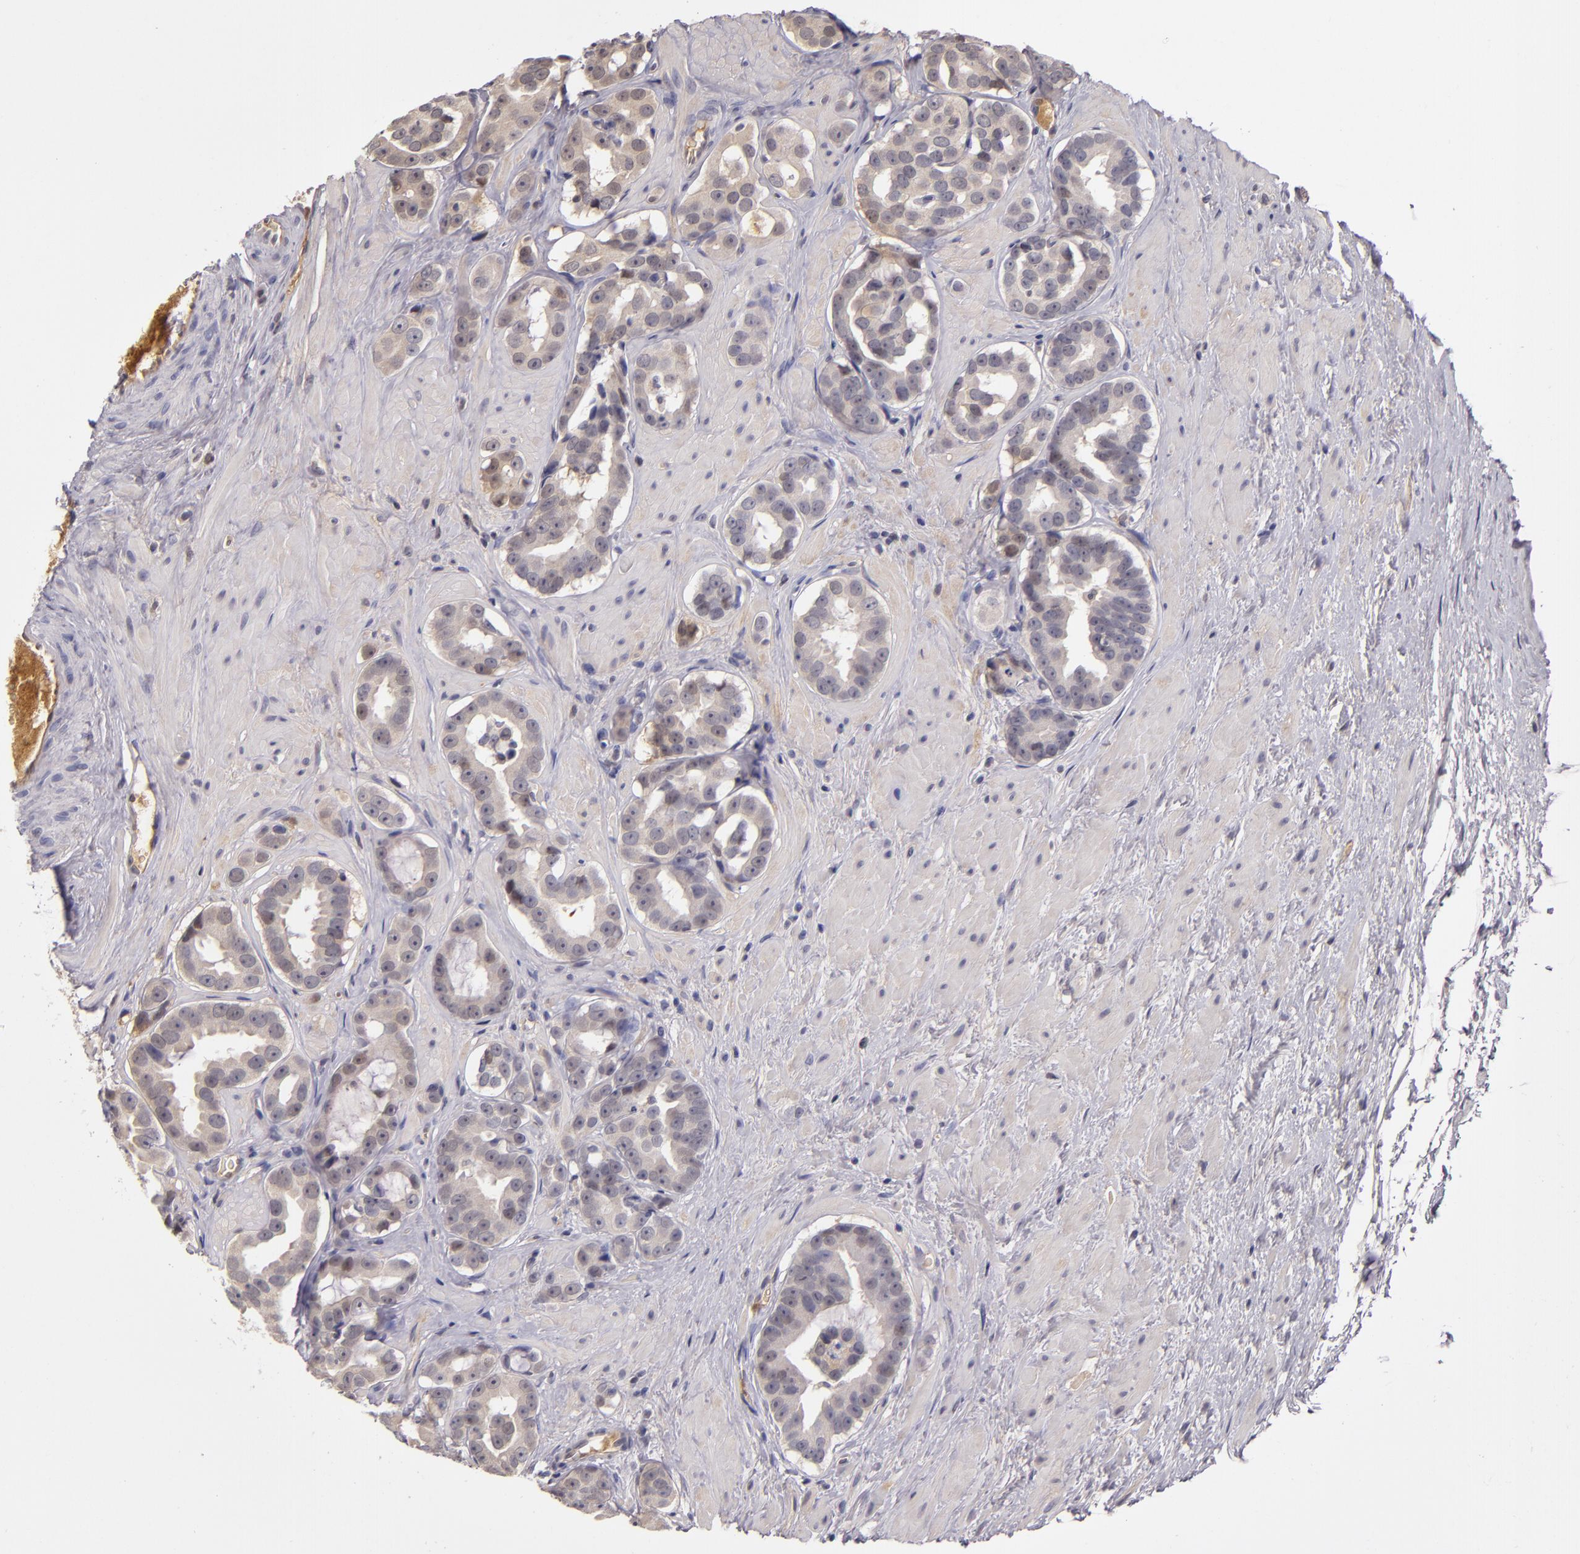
{"staining": {"intensity": "weak", "quantity": ">75%", "location": "cytoplasmic/membranous"}, "tissue": "prostate cancer", "cell_type": "Tumor cells", "image_type": "cancer", "snomed": [{"axis": "morphology", "description": "Adenocarcinoma, Low grade"}, {"axis": "topography", "description": "Prostate"}], "caption": "Prostate cancer stained with a brown dye exhibits weak cytoplasmic/membranous positive positivity in about >75% of tumor cells.", "gene": "LRG1", "patient": {"sex": "male", "age": 59}}